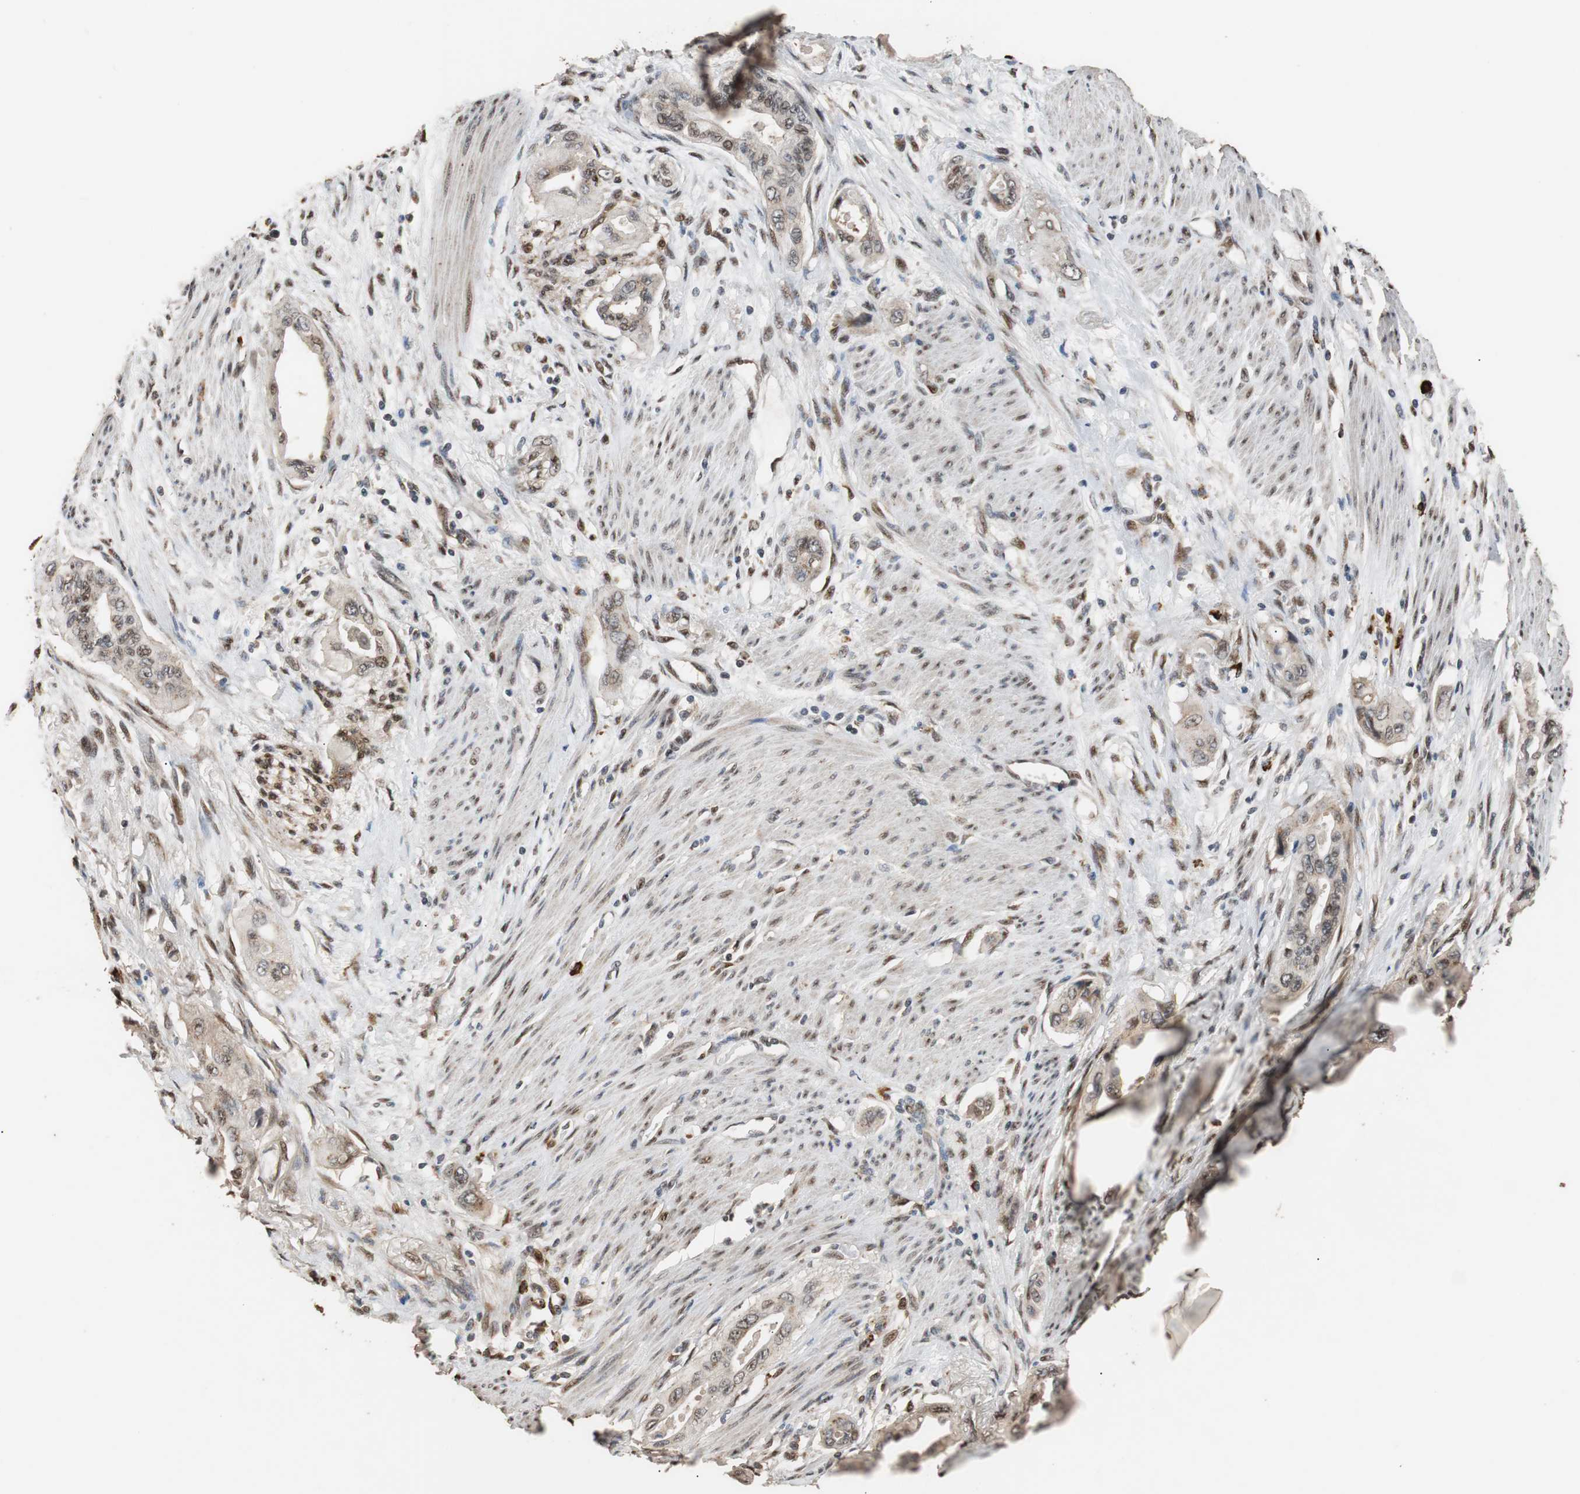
{"staining": {"intensity": "weak", "quantity": "25%-75%", "location": "cytoplasmic/membranous,nuclear"}, "tissue": "pancreatic cancer", "cell_type": "Tumor cells", "image_type": "cancer", "snomed": [{"axis": "morphology", "description": "Adenocarcinoma, NOS"}, {"axis": "topography", "description": "Pancreas"}], "caption": "Immunohistochemistry (IHC) photomicrograph of pancreatic adenocarcinoma stained for a protein (brown), which exhibits low levels of weak cytoplasmic/membranous and nuclear positivity in approximately 25%-75% of tumor cells.", "gene": "USP31", "patient": {"sex": "male", "age": 77}}